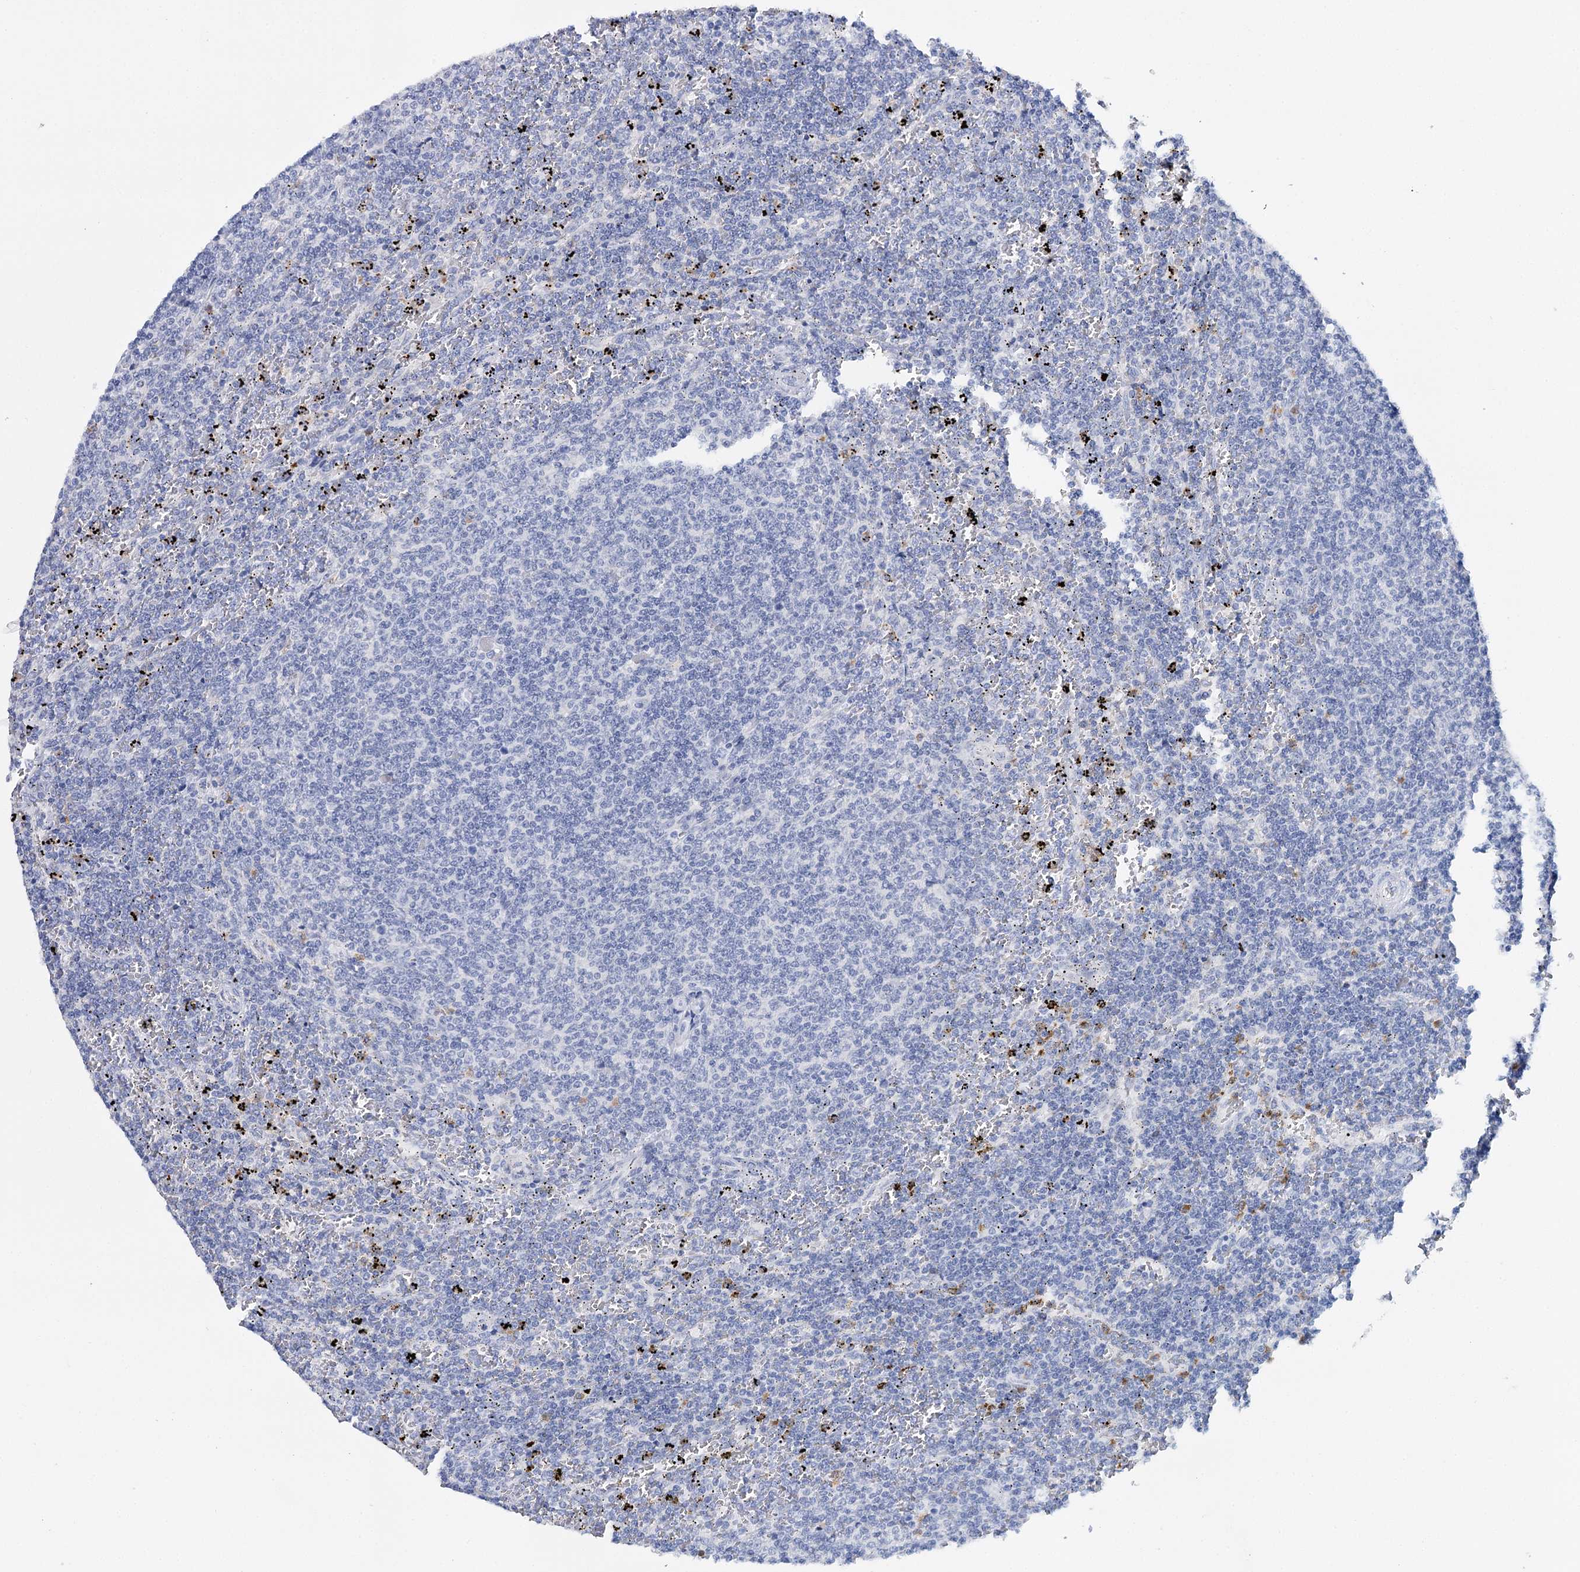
{"staining": {"intensity": "negative", "quantity": "none", "location": "none"}, "tissue": "lymphoma", "cell_type": "Tumor cells", "image_type": "cancer", "snomed": [{"axis": "morphology", "description": "Malignant lymphoma, non-Hodgkin's type, Low grade"}, {"axis": "topography", "description": "Spleen"}], "caption": "Immunohistochemistry of lymphoma displays no expression in tumor cells.", "gene": "CEACAM8", "patient": {"sex": "female", "age": 50}}